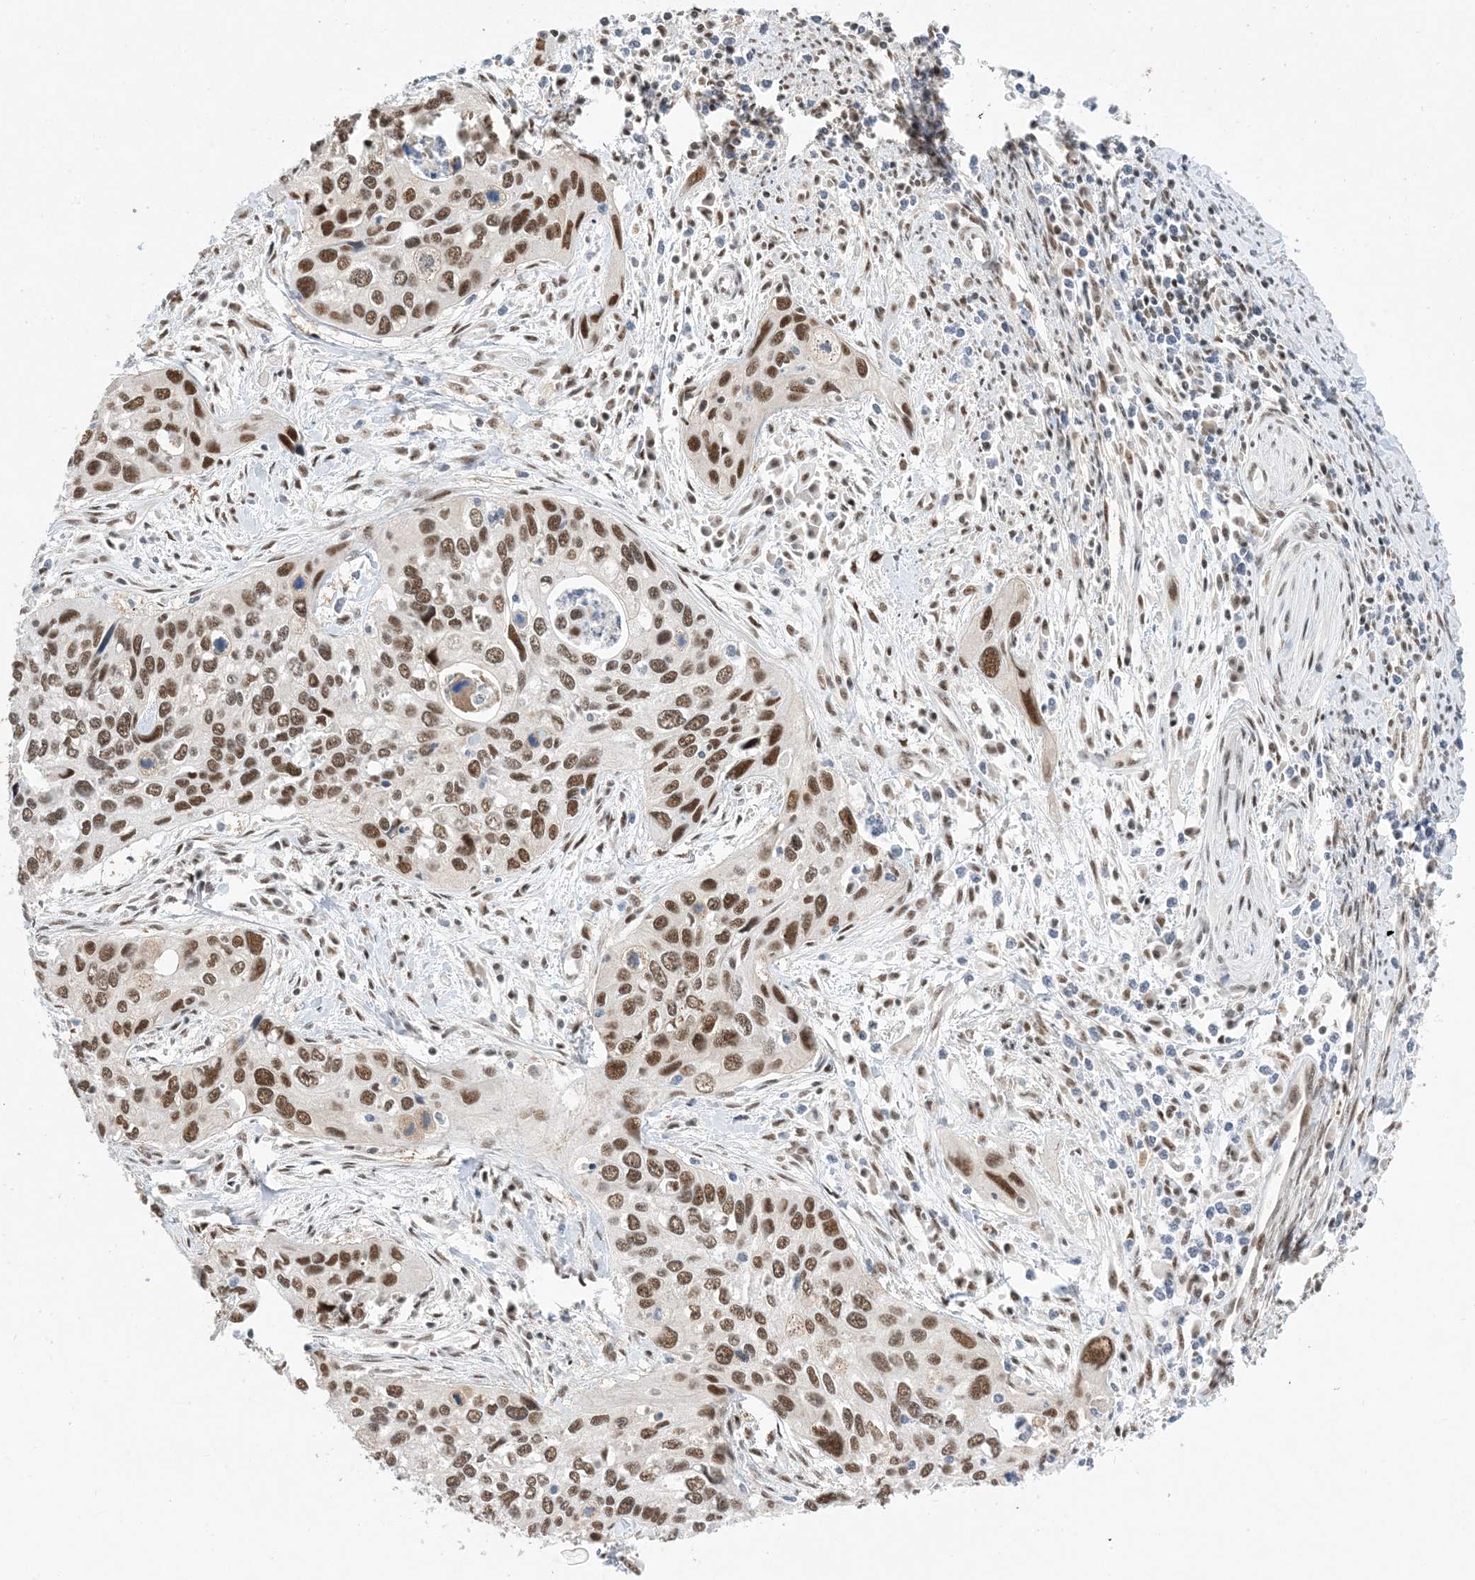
{"staining": {"intensity": "strong", "quantity": ">75%", "location": "nuclear"}, "tissue": "cervical cancer", "cell_type": "Tumor cells", "image_type": "cancer", "snomed": [{"axis": "morphology", "description": "Squamous cell carcinoma, NOS"}, {"axis": "topography", "description": "Cervix"}], "caption": "DAB (3,3'-diaminobenzidine) immunohistochemical staining of human cervical cancer (squamous cell carcinoma) displays strong nuclear protein staining in approximately >75% of tumor cells.", "gene": "SF3A3", "patient": {"sex": "female", "age": 55}}